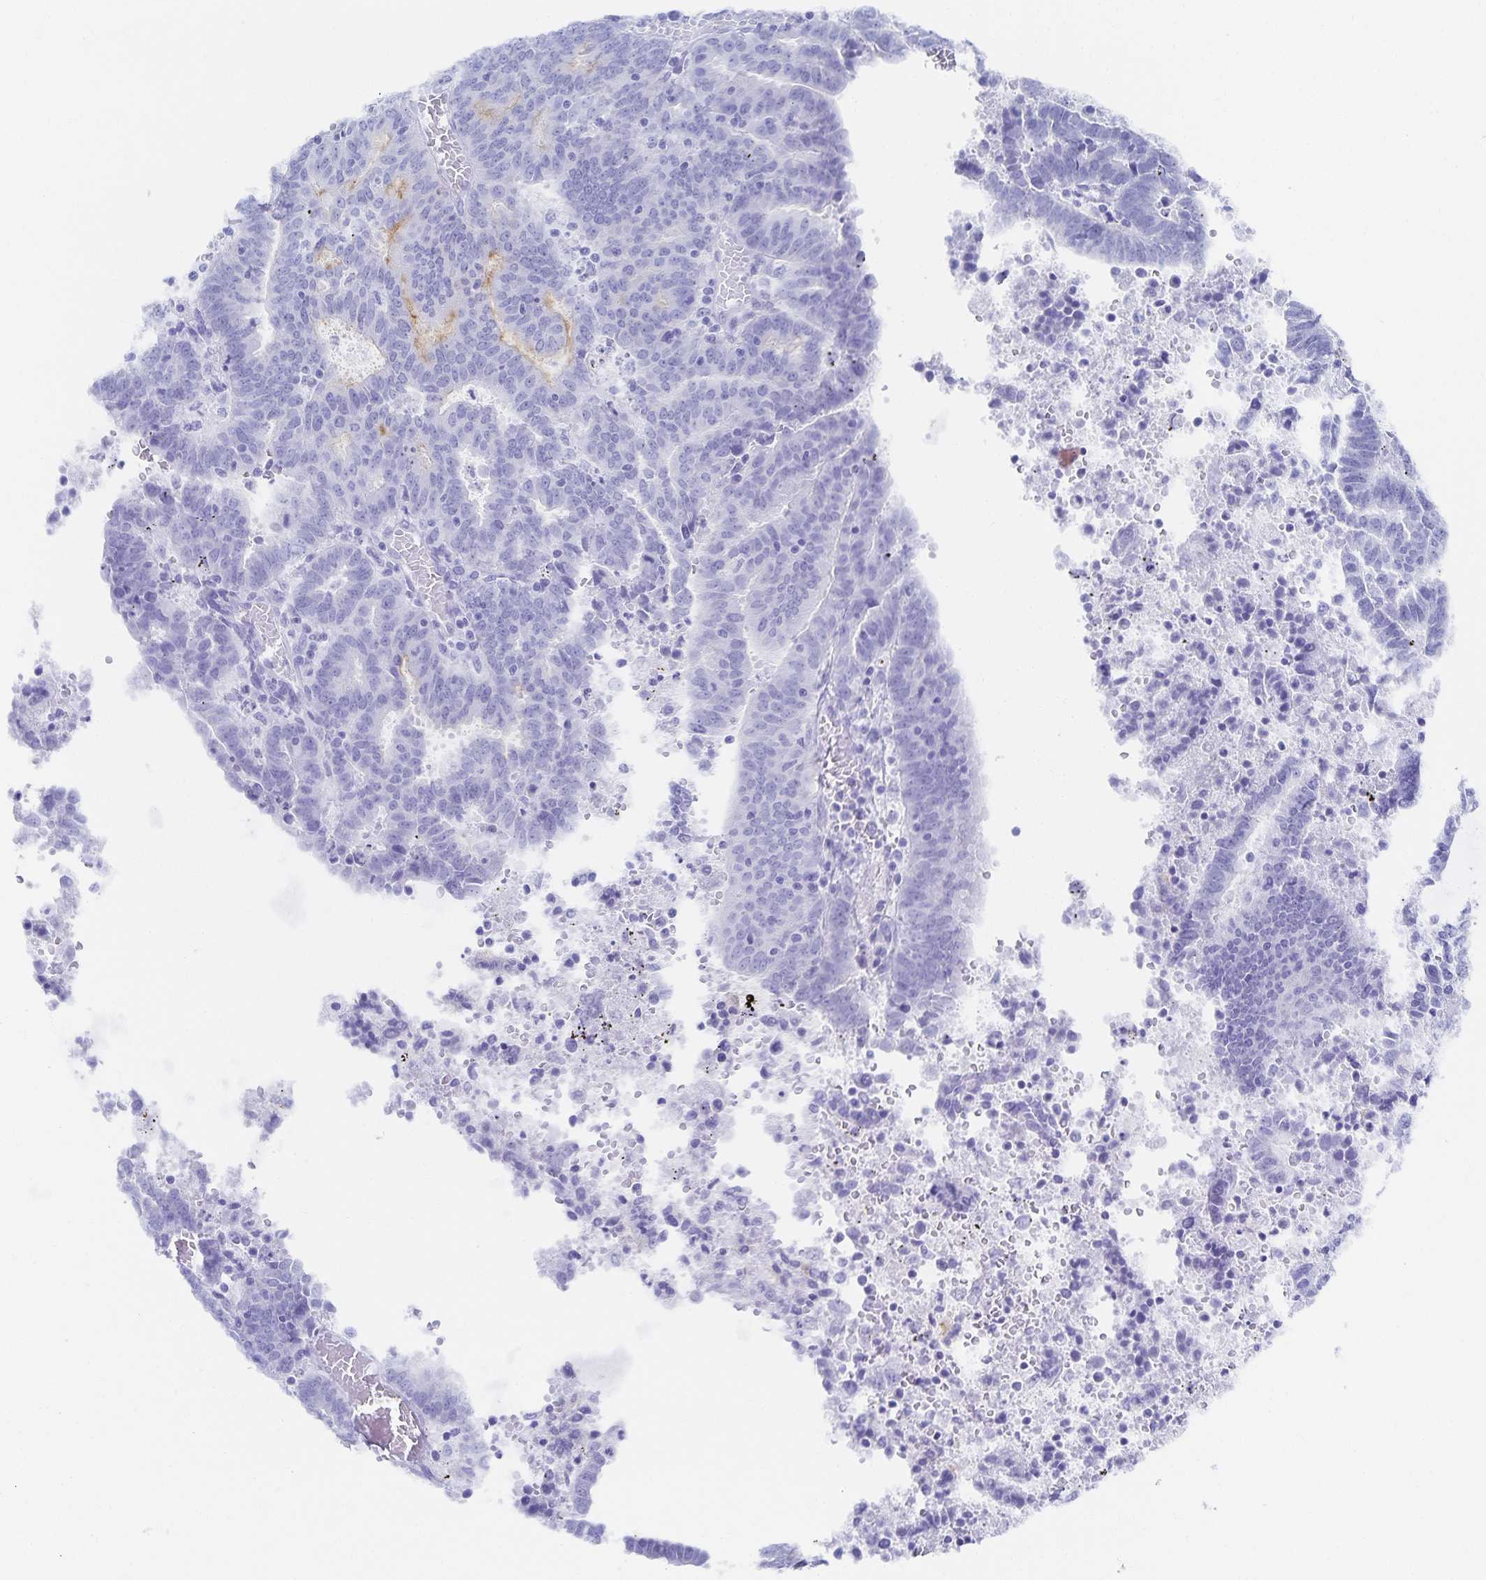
{"staining": {"intensity": "negative", "quantity": "none", "location": "none"}, "tissue": "endometrial cancer", "cell_type": "Tumor cells", "image_type": "cancer", "snomed": [{"axis": "morphology", "description": "Adenocarcinoma, NOS"}, {"axis": "topography", "description": "Uterus"}], "caption": "Tumor cells show no significant protein staining in endometrial cancer (adenocarcinoma).", "gene": "SNTN", "patient": {"sex": "female", "age": 83}}